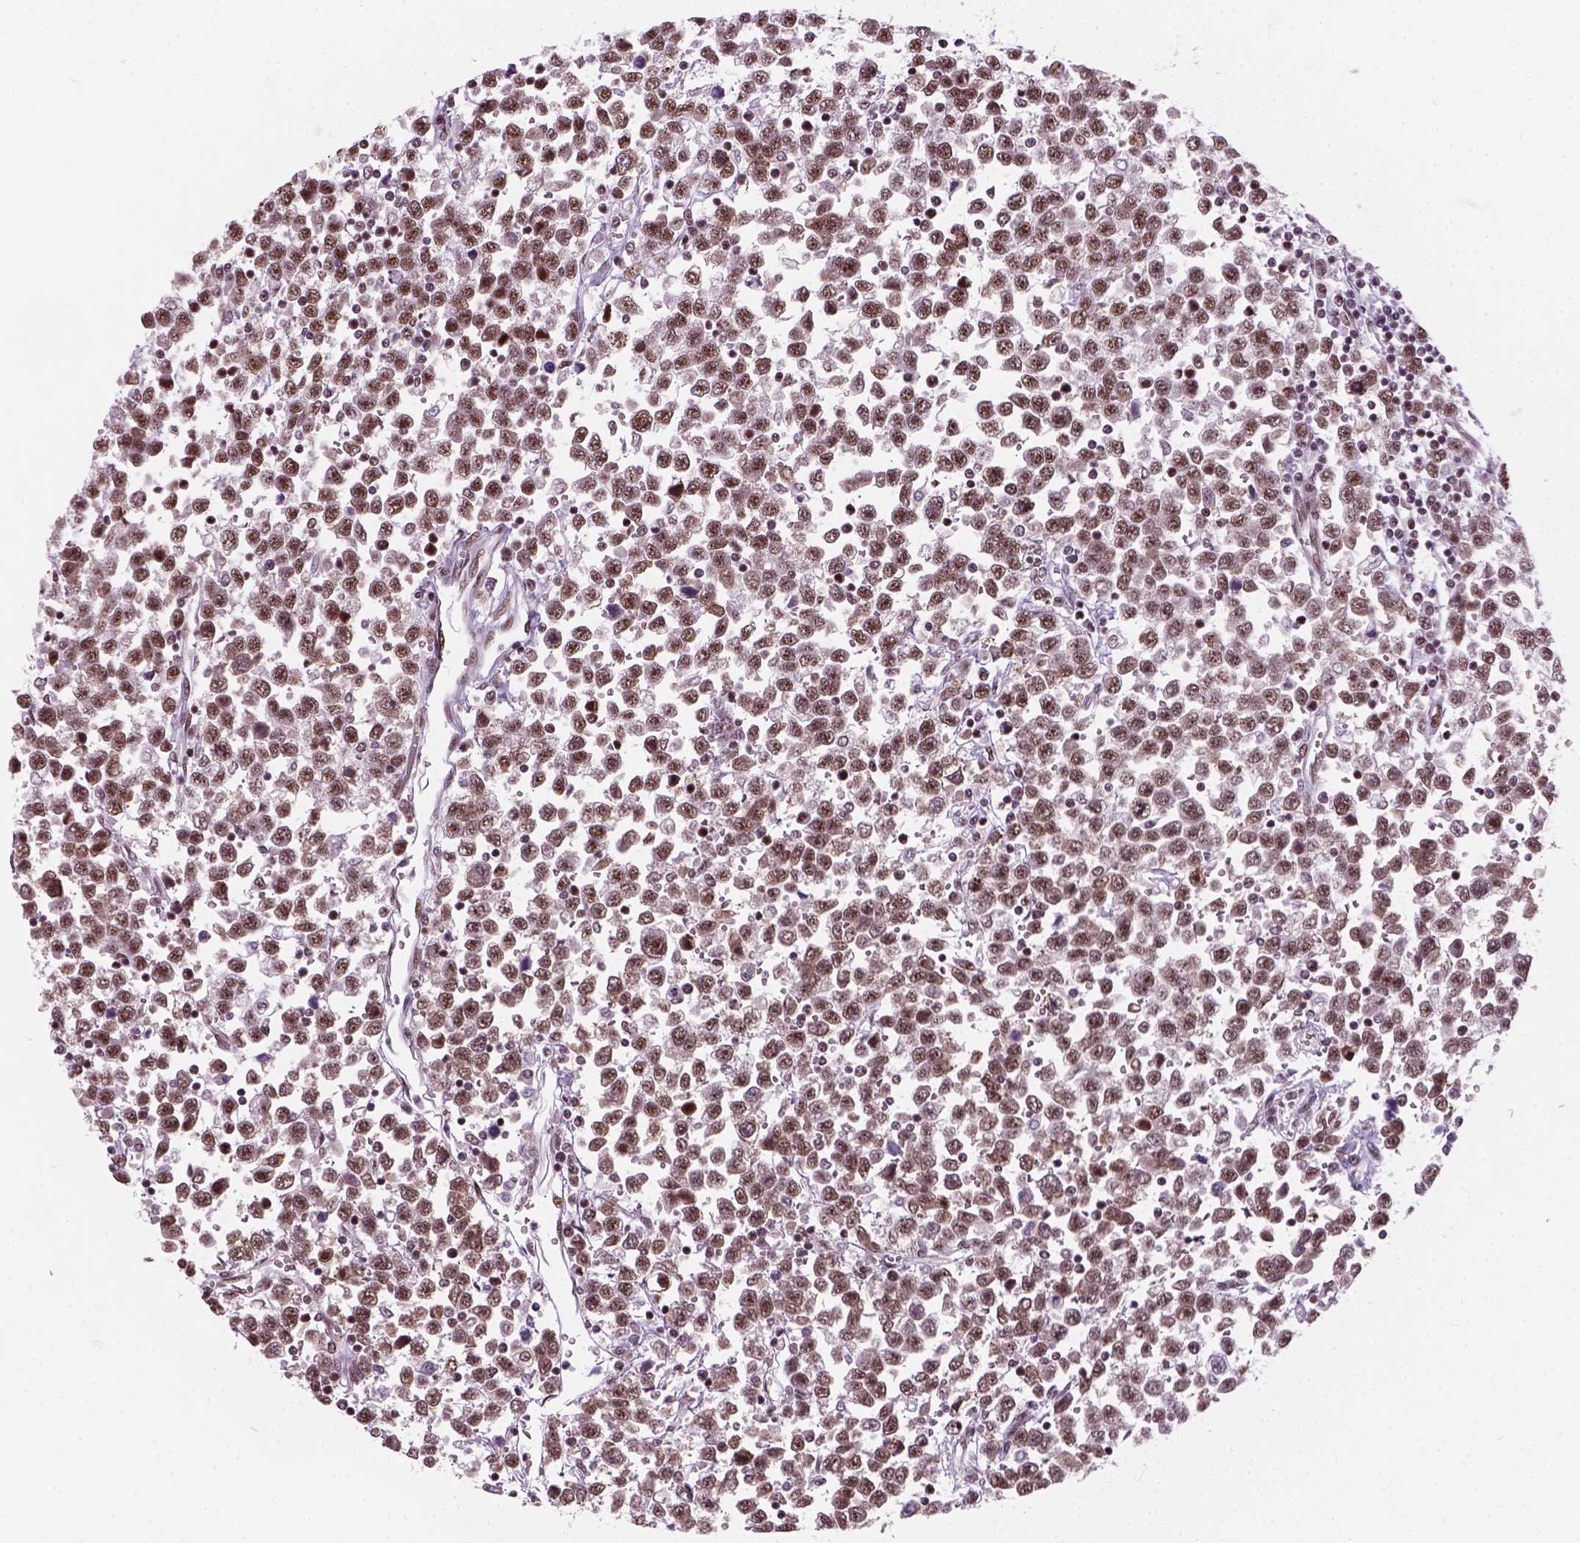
{"staining": {"intensity": "moderate", "quantity": ">75%", "location": "nuclear"}, "tissue": "testis cancer", "cell_type": "Tumor cells", "image_type": "cancer", "snomed": [{"axis": "morphology", "description": "Seminoma, NOS"}, {"axis": "topography", "description": "Testis"}], "caption": "Seminoma (testis) stained with IHC demonstrates moderate nuclear expression in approximately >75% of tumor cells.", "gene": "GTF2F1", "patient": {"sex": "male", "age": 34}}